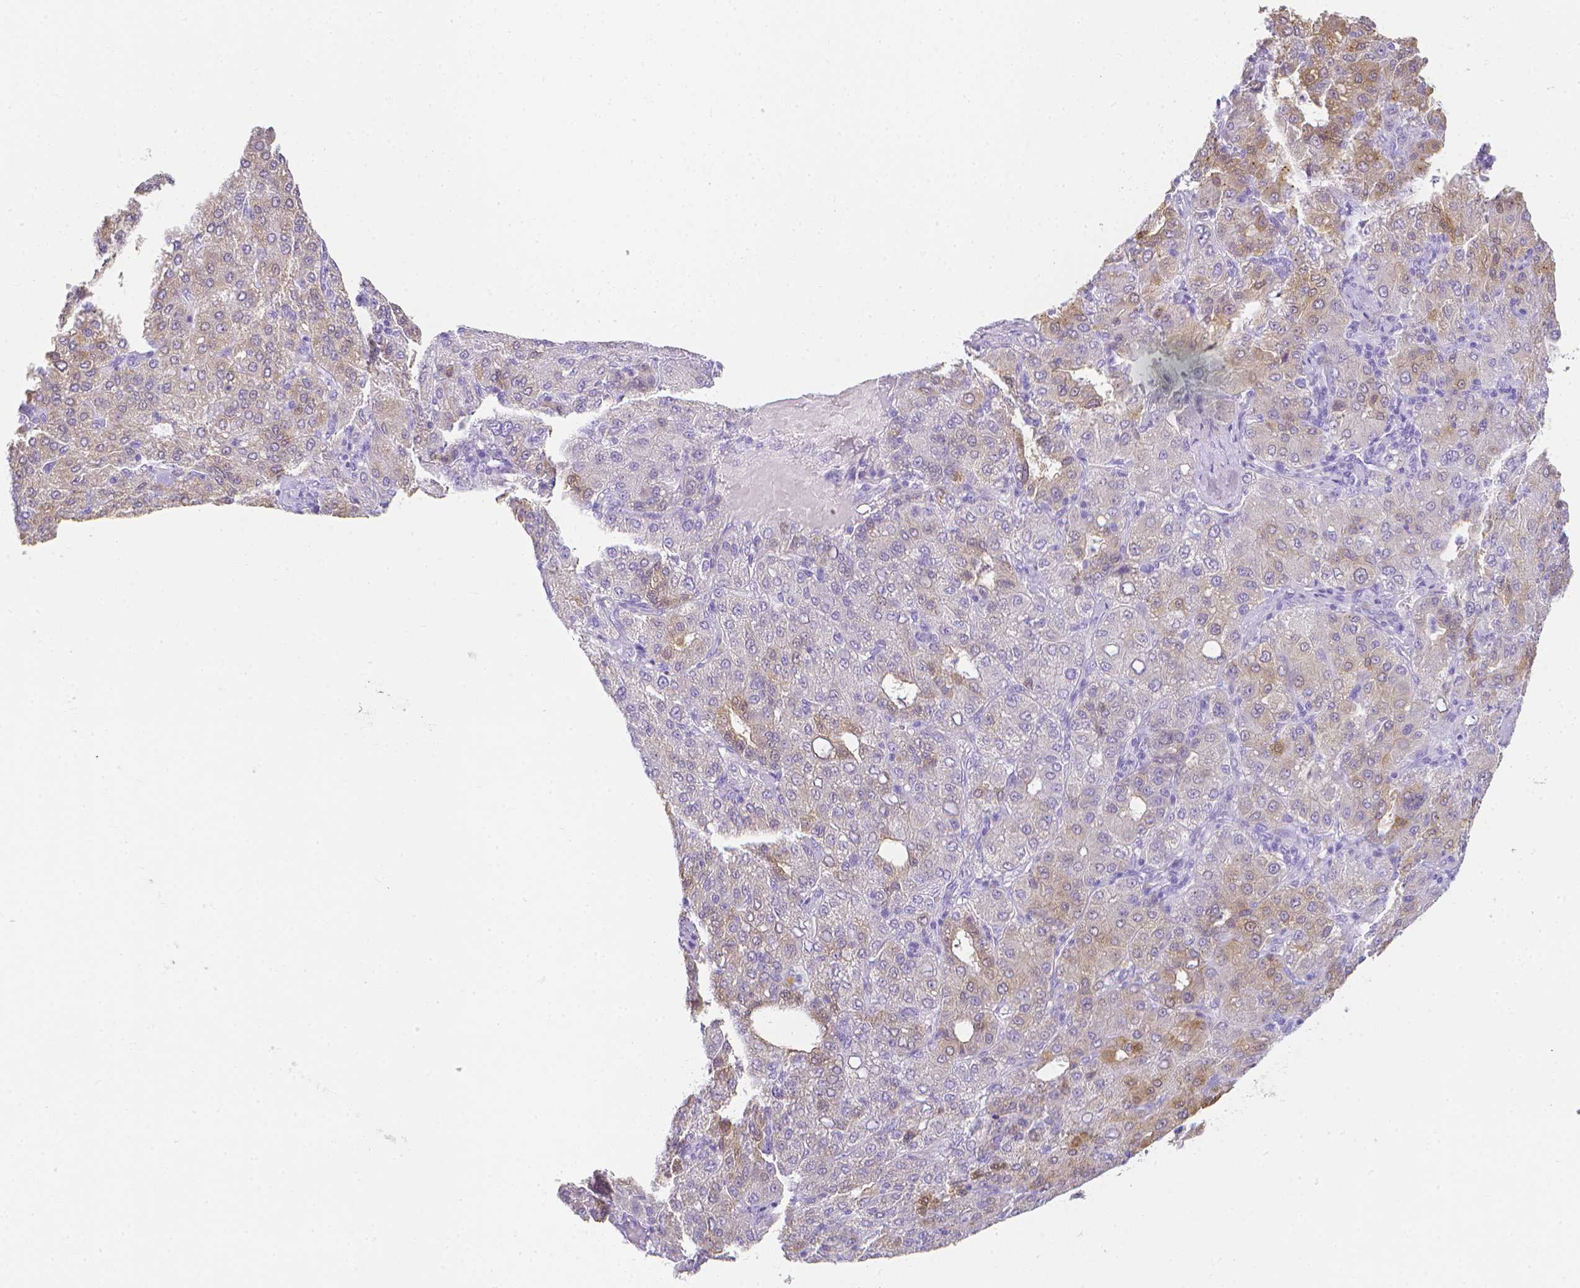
{"staining": {"intensity": "weak", "quantity": "<25%", "location": "cytoplasmic/membranous,nuclear"}, "tissue": "liver cancer", "cell_type": "Tumor cells", "image_type": "cancer", "snomed": [{"axis": "morphology", "description": "Carcinoma, Hepatocellular, NOS"}, {"axis": "topography", "description": "Liver"}], "caption": "IHC of human liver cancer (hepatocellular carcinoma) demonstrates no staining in tumor cells.", "gene": "LGALS4", "patient": {"sex": "male", "age": 65}}